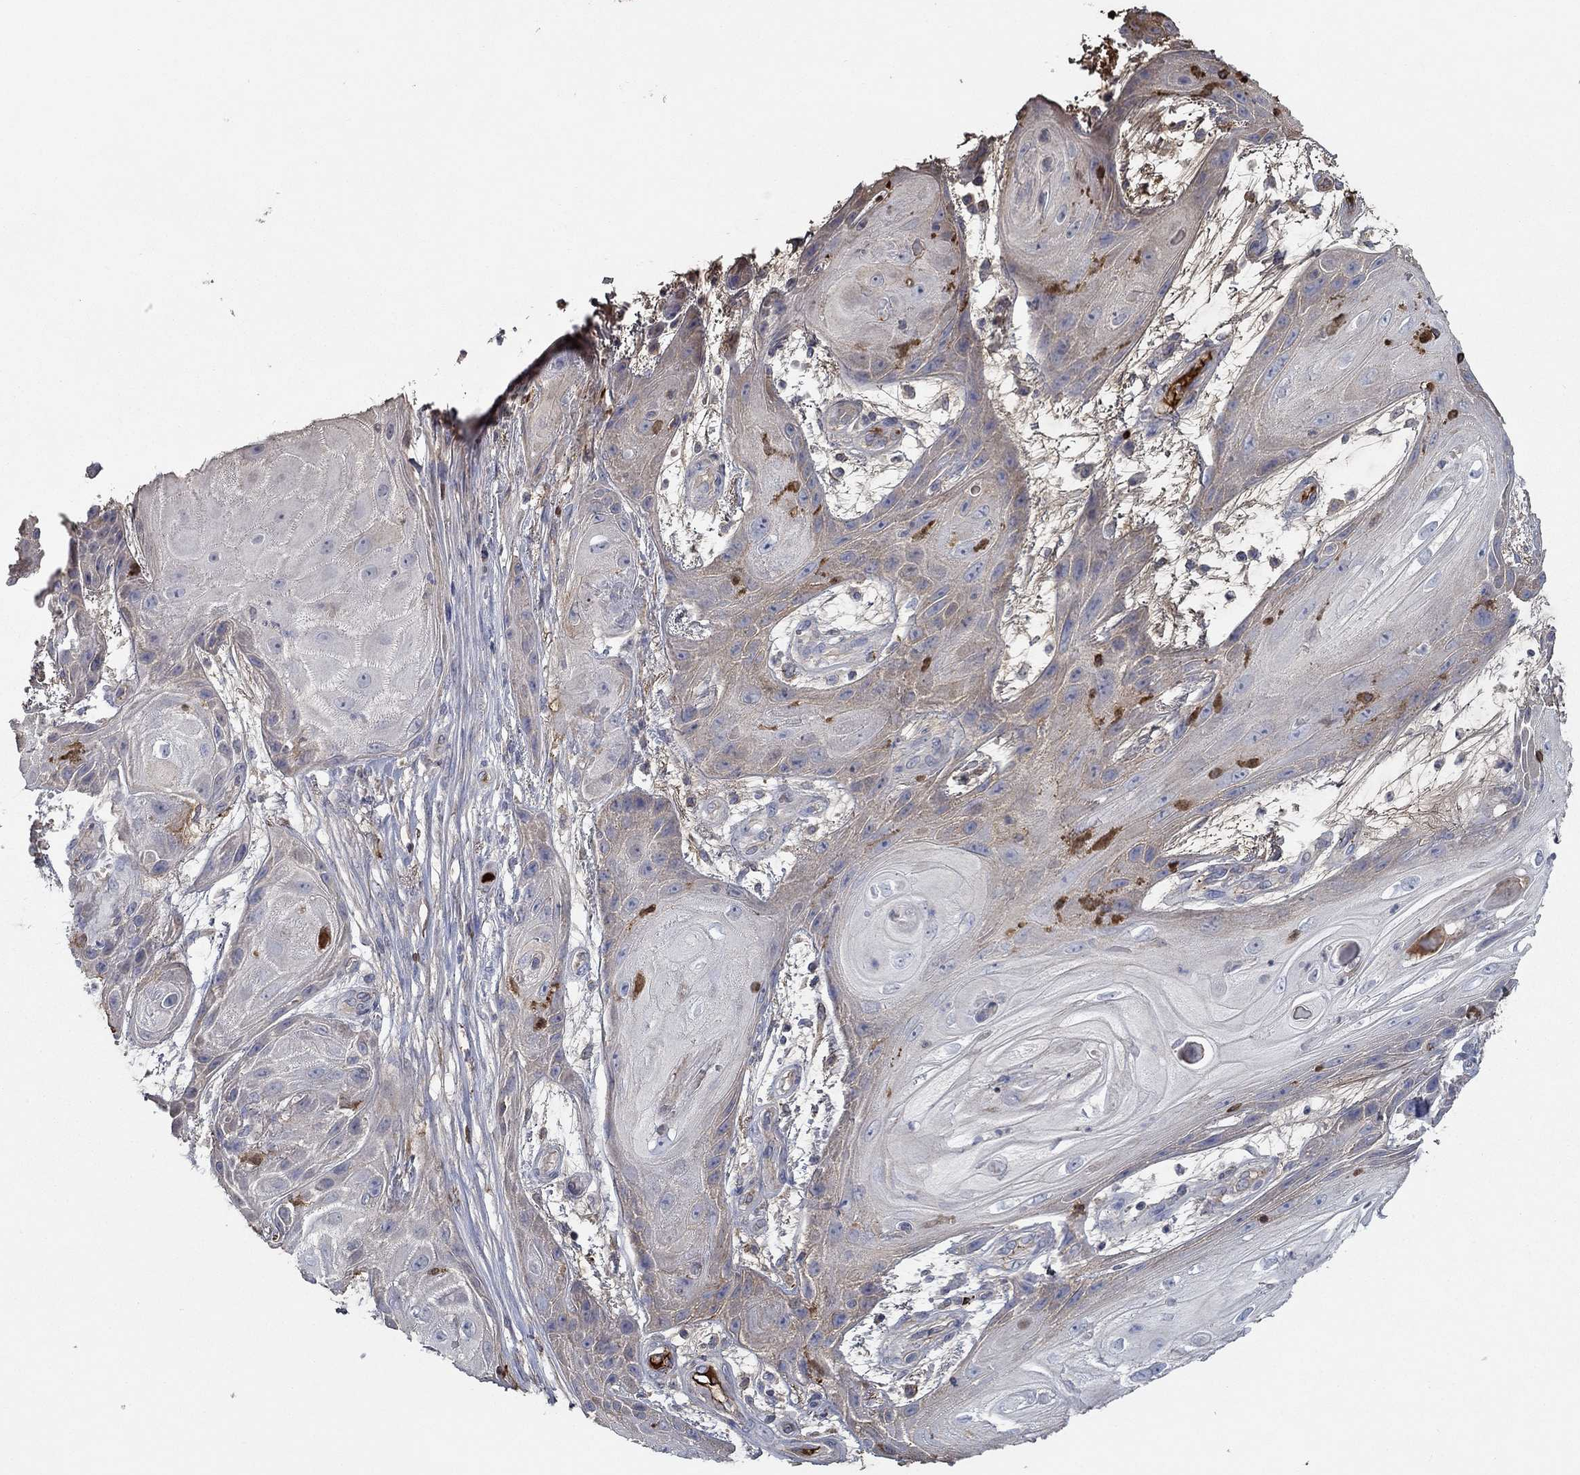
{"staining": {"intensity": "negative", "quantity": "none", "location": "none"}, "tissue": "skin cancer", "cell_type": "Tumor cells", "image_type": "cancer", "snomed": [{"axis": "morphology", "description": "Squamous cell carcinoma, NOS"}, {"axis": "topography", "description": "Skin"}], "caption": "IHC image of neoplastic tissue: squamous cell carcinoma (skin) stained with DAB demonstrates no significant protein expression in tumor cells. (Stains: DAB (3,3'-diaminobenzidine) immunohistochemistry with hematoxylin counter stain, Microscopy: brightfield microscopy at high magnification).", "gene": "IL10", "patient": {"sex": "male", "age": 62}}